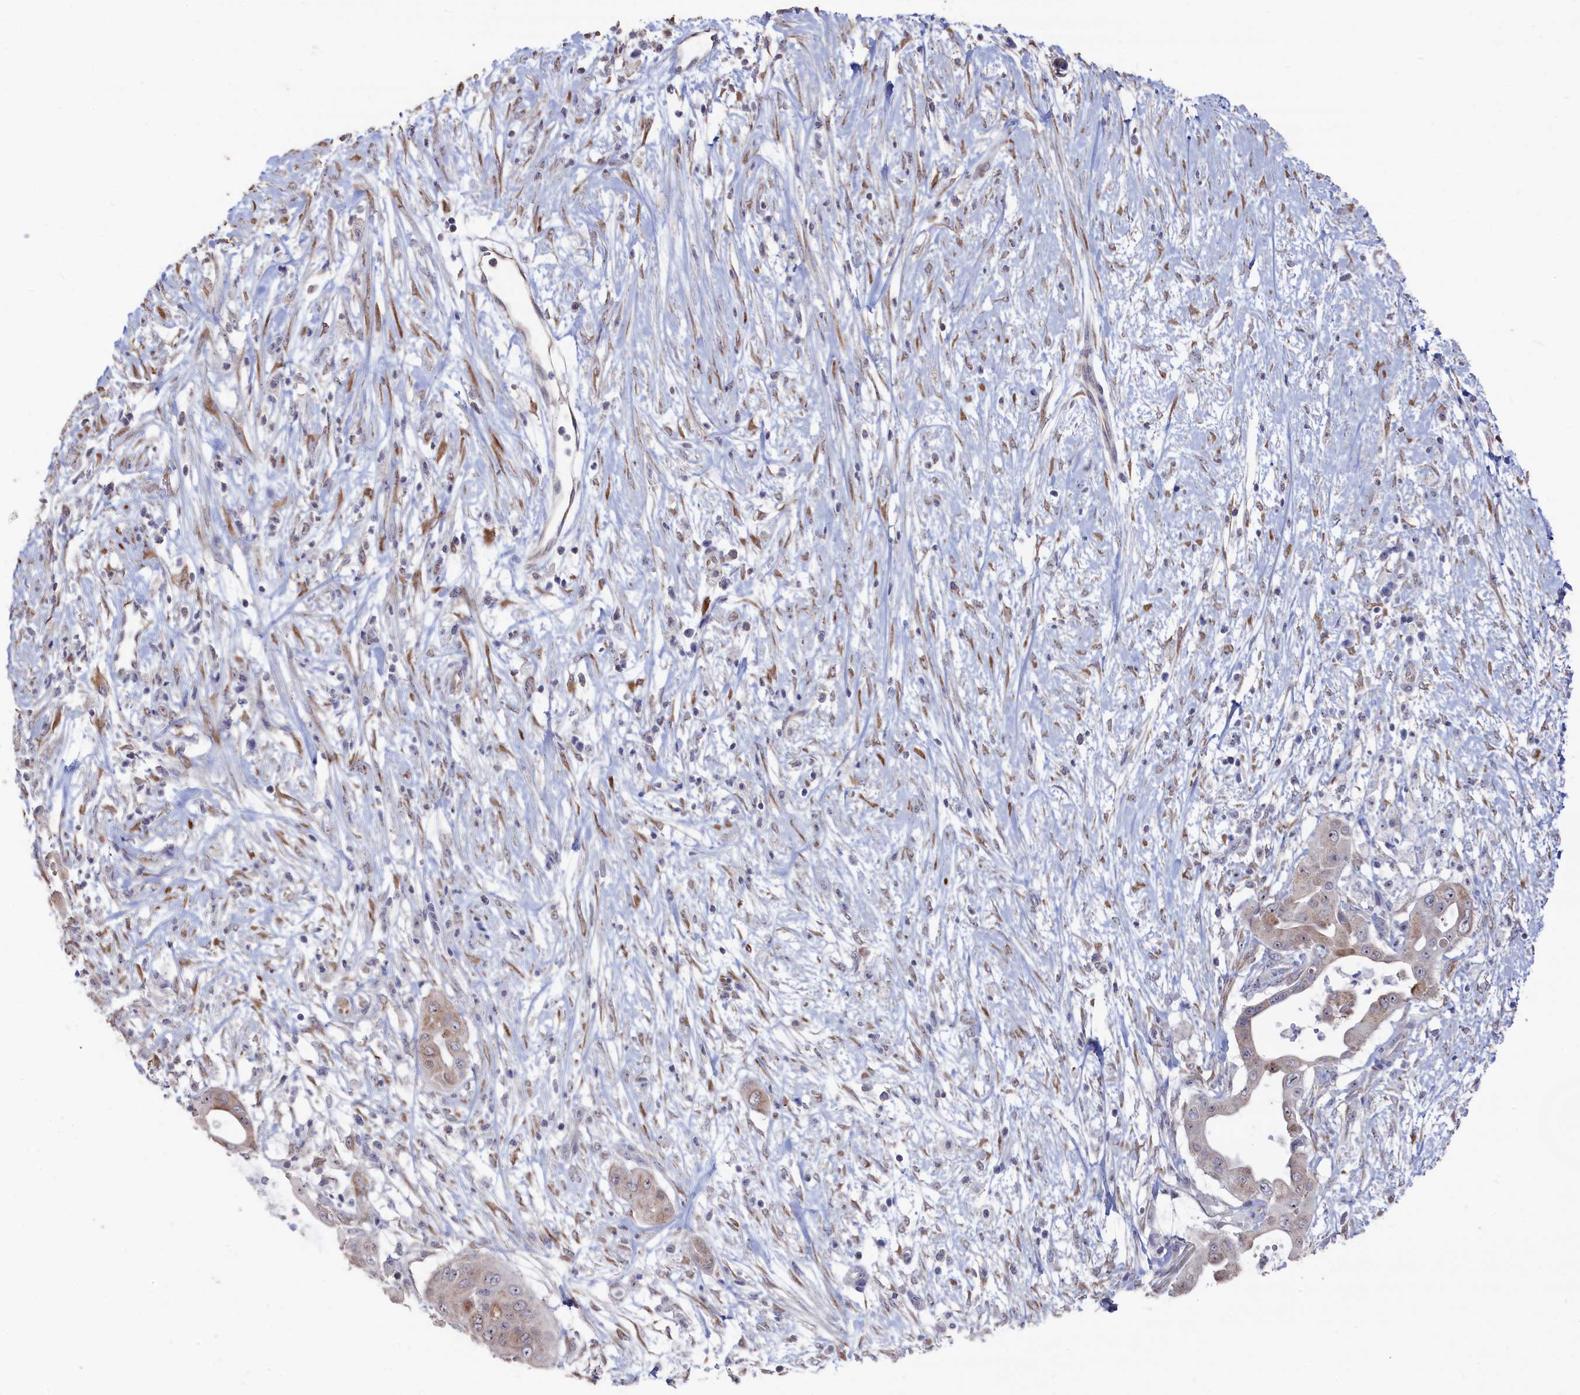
{"staining": {"intensity": "weak", "quantity": "25%-75%", "location": "cytoplasmic/membranous"}, "tissue": "pancreatic cancer", "cell_type": "Tumor cells", "image_type": "cancer", "snomed": [{"axis": "morphology", "description": "Adenocarcinoma, NOS"}, {"axis": "topography", "description": "Pancreas"}], "caption": "Tumor cells exhibit weak cytoplasmic/membranous staining in approximately 25%-75% of cells in pancreatic adenocarcinoma.", "gene": "SEMG2", "patient": {"sex": "male", "age": 68}}